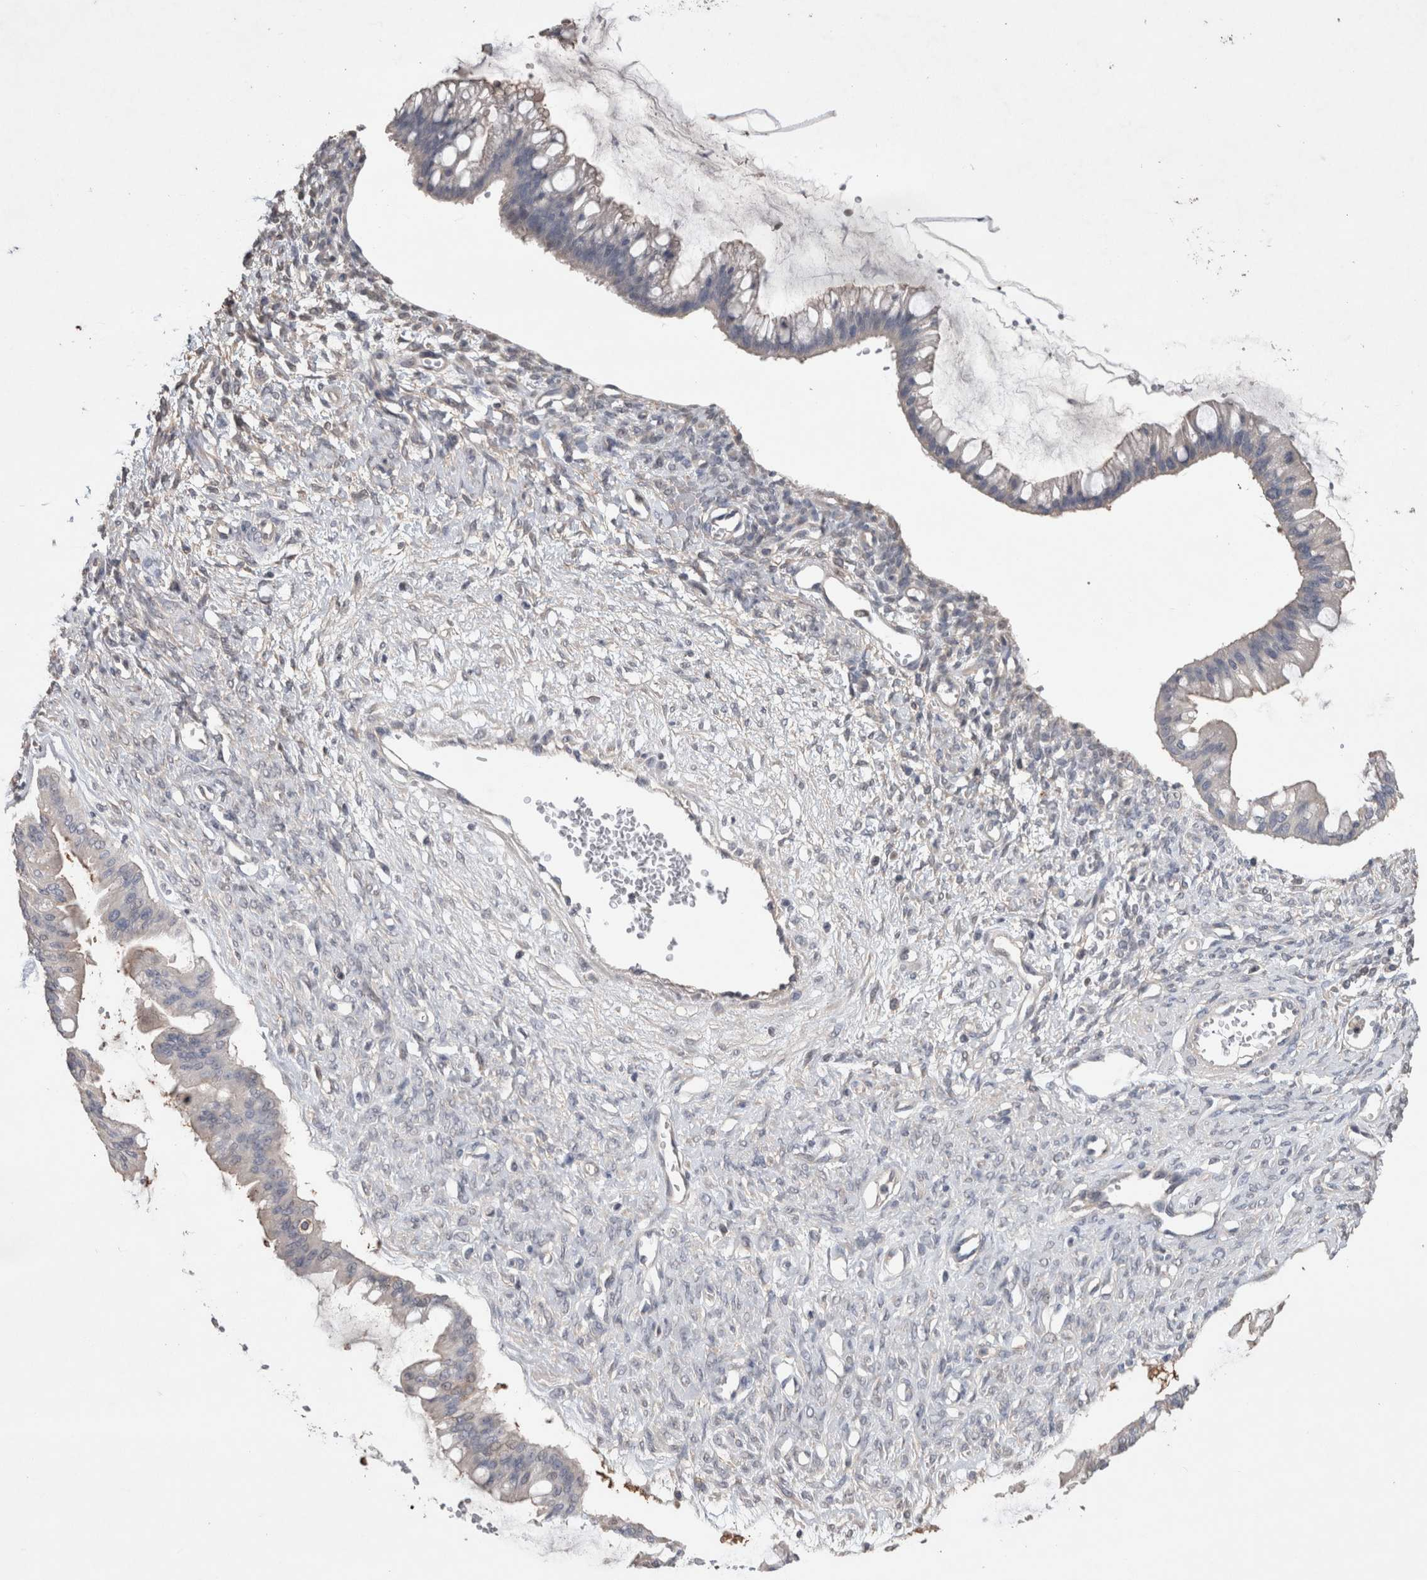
{"staining": {"intensity": "negative", "quantity": "none", "location": "none"}, "tissue": "ovarian cancer", "cell_type": "Tumor cells", "image_type": "cancer", "snomed": [{"axis": "morphology", "description": "Cystadenocarcinoma, mucinous, NOS"}, {"axis": "topography", "description": "Ovary"}], "caption": "DAB (3,3'-diaminobenzidine) immunohistochemical staining of ovarian cancer (mucinous cystadenocarcinoma) demonstrates no significant positivity in tumor cells.", "gene": "TRIM5", "patient": {"sex": "female", "age": 73}}